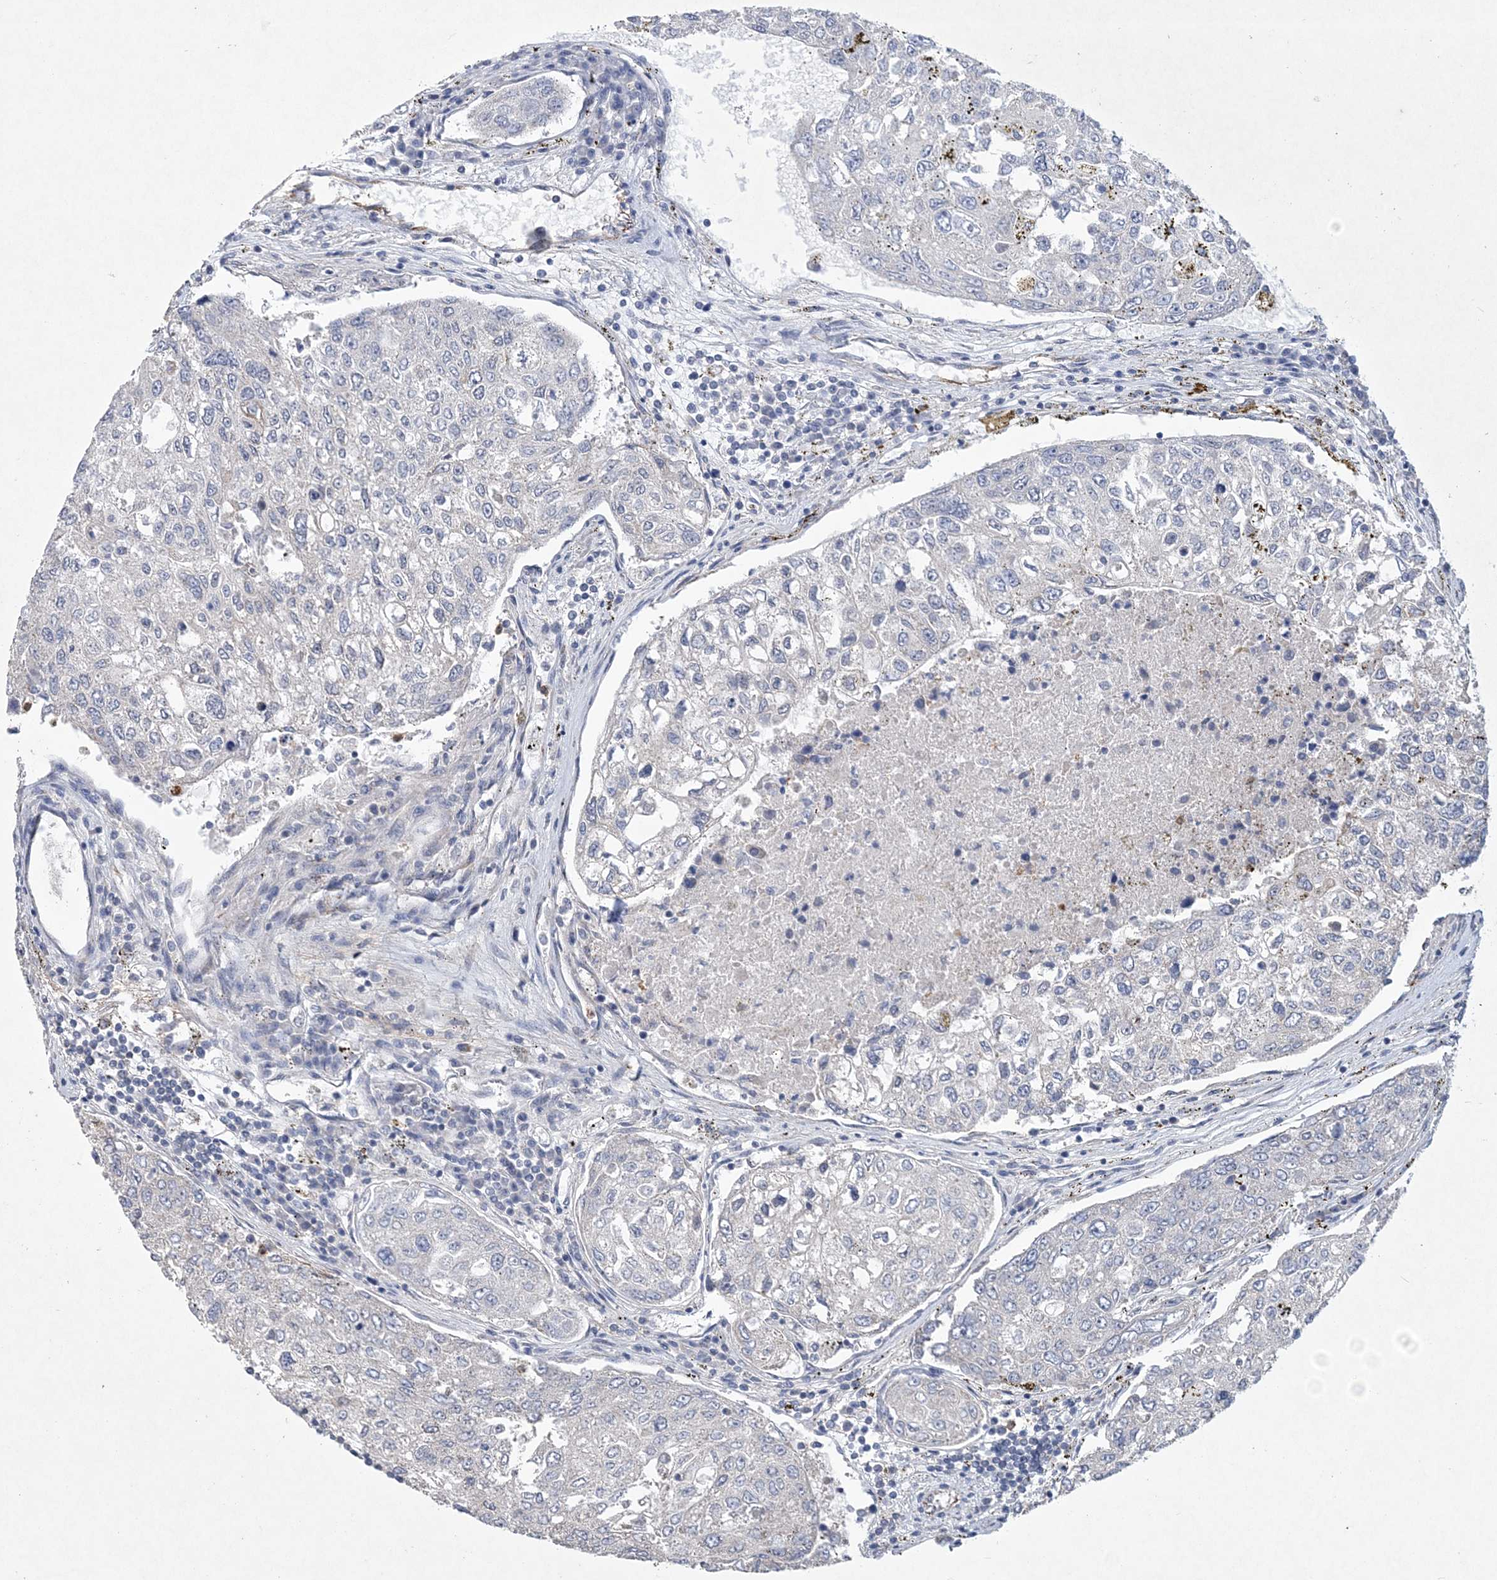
{"staining": {"intensity": "negative", "quantity": "none", "location": "none"}, "tissue": "urothelial cancer", "cell_type": "Tumor cells", "image_type": "cancer", "snomed": [{"axis": "morphology", "description": "Urothelial carcinoma, High grade"}, {"axis": "topography", "description": "Lymph node"}, {"axis": "topography", "description": "Urinary bladder"}], "caption": "Urothelial cancer stained for a protein using immunohistochemistry exhibits no expression tumor cells.", "gene": "DPCD", "patient": {"sex": "male", "age": 51}}